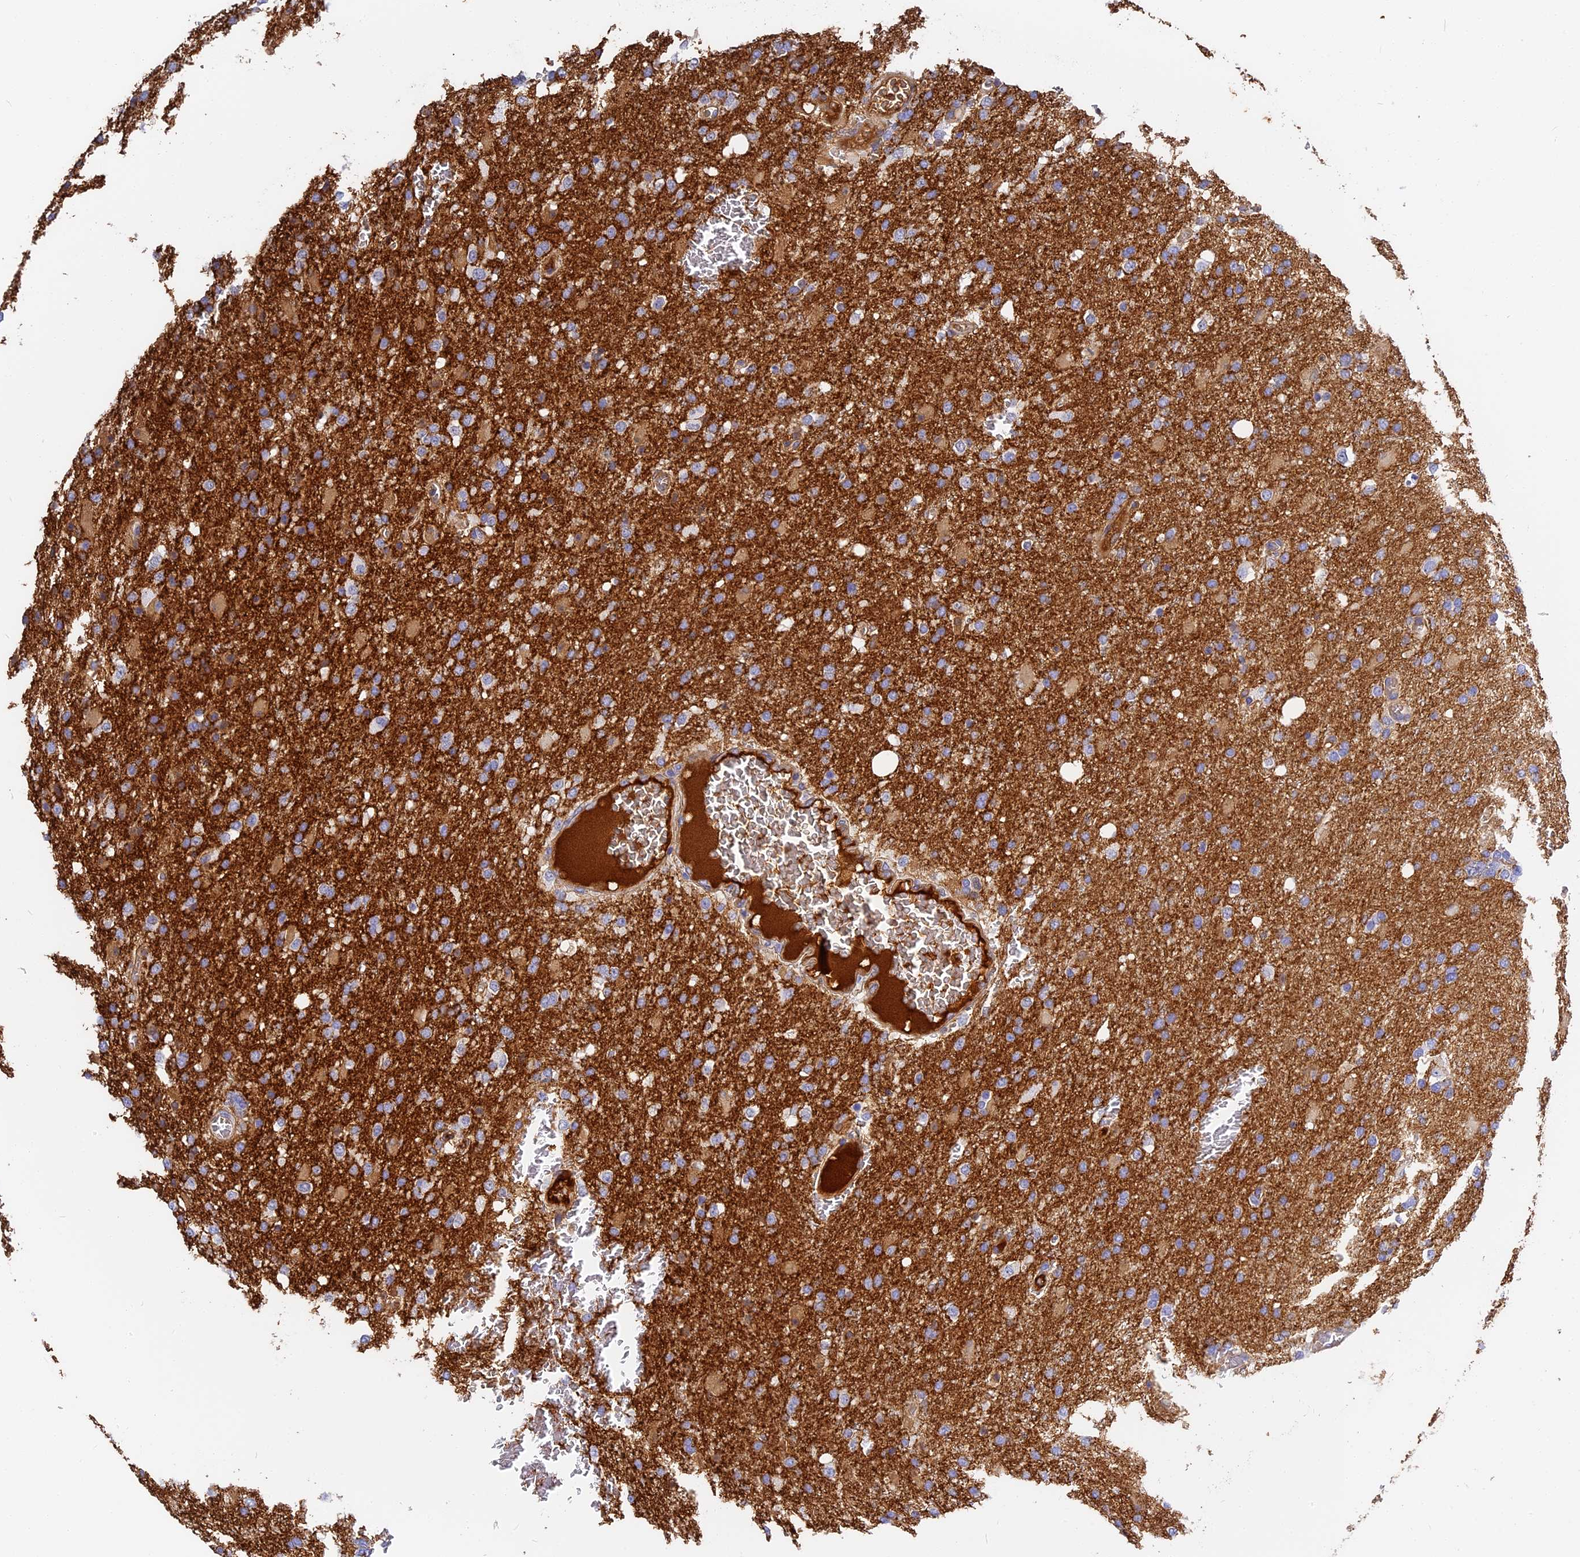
{"staining": {"intensity": "negative", "quantity": "none", "location": "none"}, "tissue": "glioma", "cell_type": "Tumor cells", "image_type": "cancer", "snomed": [{"axis": "morphology", "description": "Glioma, malignant, High grade"}, {"axis": "topography", "description": "Brain"}], "caption": "Photomicrograph shows no significant protein expression in tumor cells of glioma. Brightfield microscopy of immunohistochemistry (IHC) stained with DAB (brown) and hematoxylin (blue), captured at high magnification.", "gene": "ITIH1", "patient": {"sex": "female", "age": 74}}